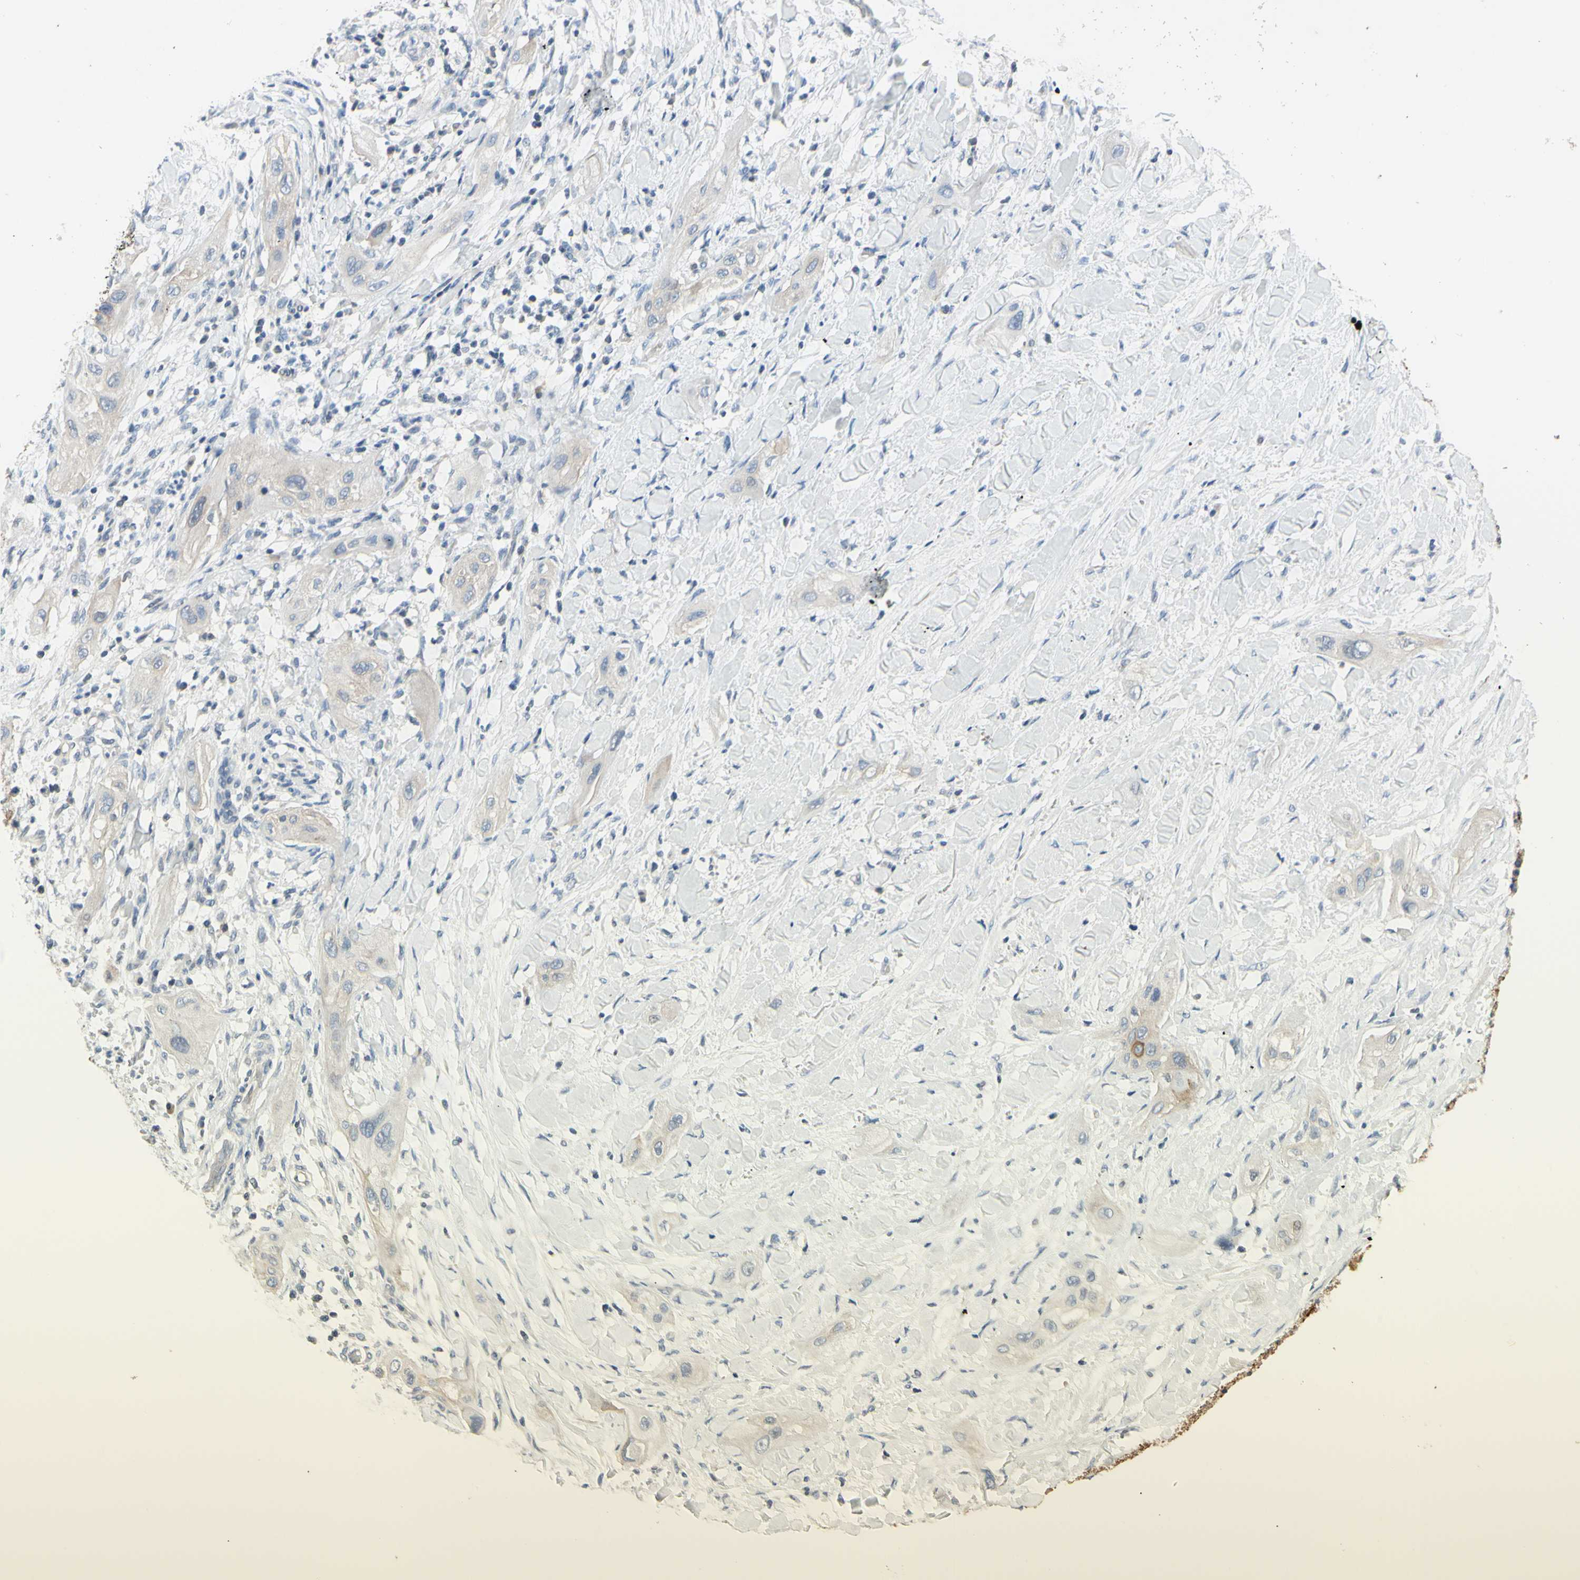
{"staining": {"intensity": "weak", "quantity": ">75%", "location": "cytoplasmic/membranous"}, "tissue": "lung cancer", "cell_type": "Tumor cells", "image_type": "cancer", "snomed": [{"axis": "morphology", "description": "Squamous cell carcinoma, NOS"}, {"axis": "topography", "description": "Lung"}], "caption": "Tumor cells show low levels of weak cytoplasmic/membranous positivity in about >75% of cells in lung cancer (squamous cell carcinoma). Using DAB (brown) and hematoxylin (blue) stains, captured at high magnification using brightfield microscopy.", "gene": "MUC1", "patient": {"sex": "female", "age": 47}}